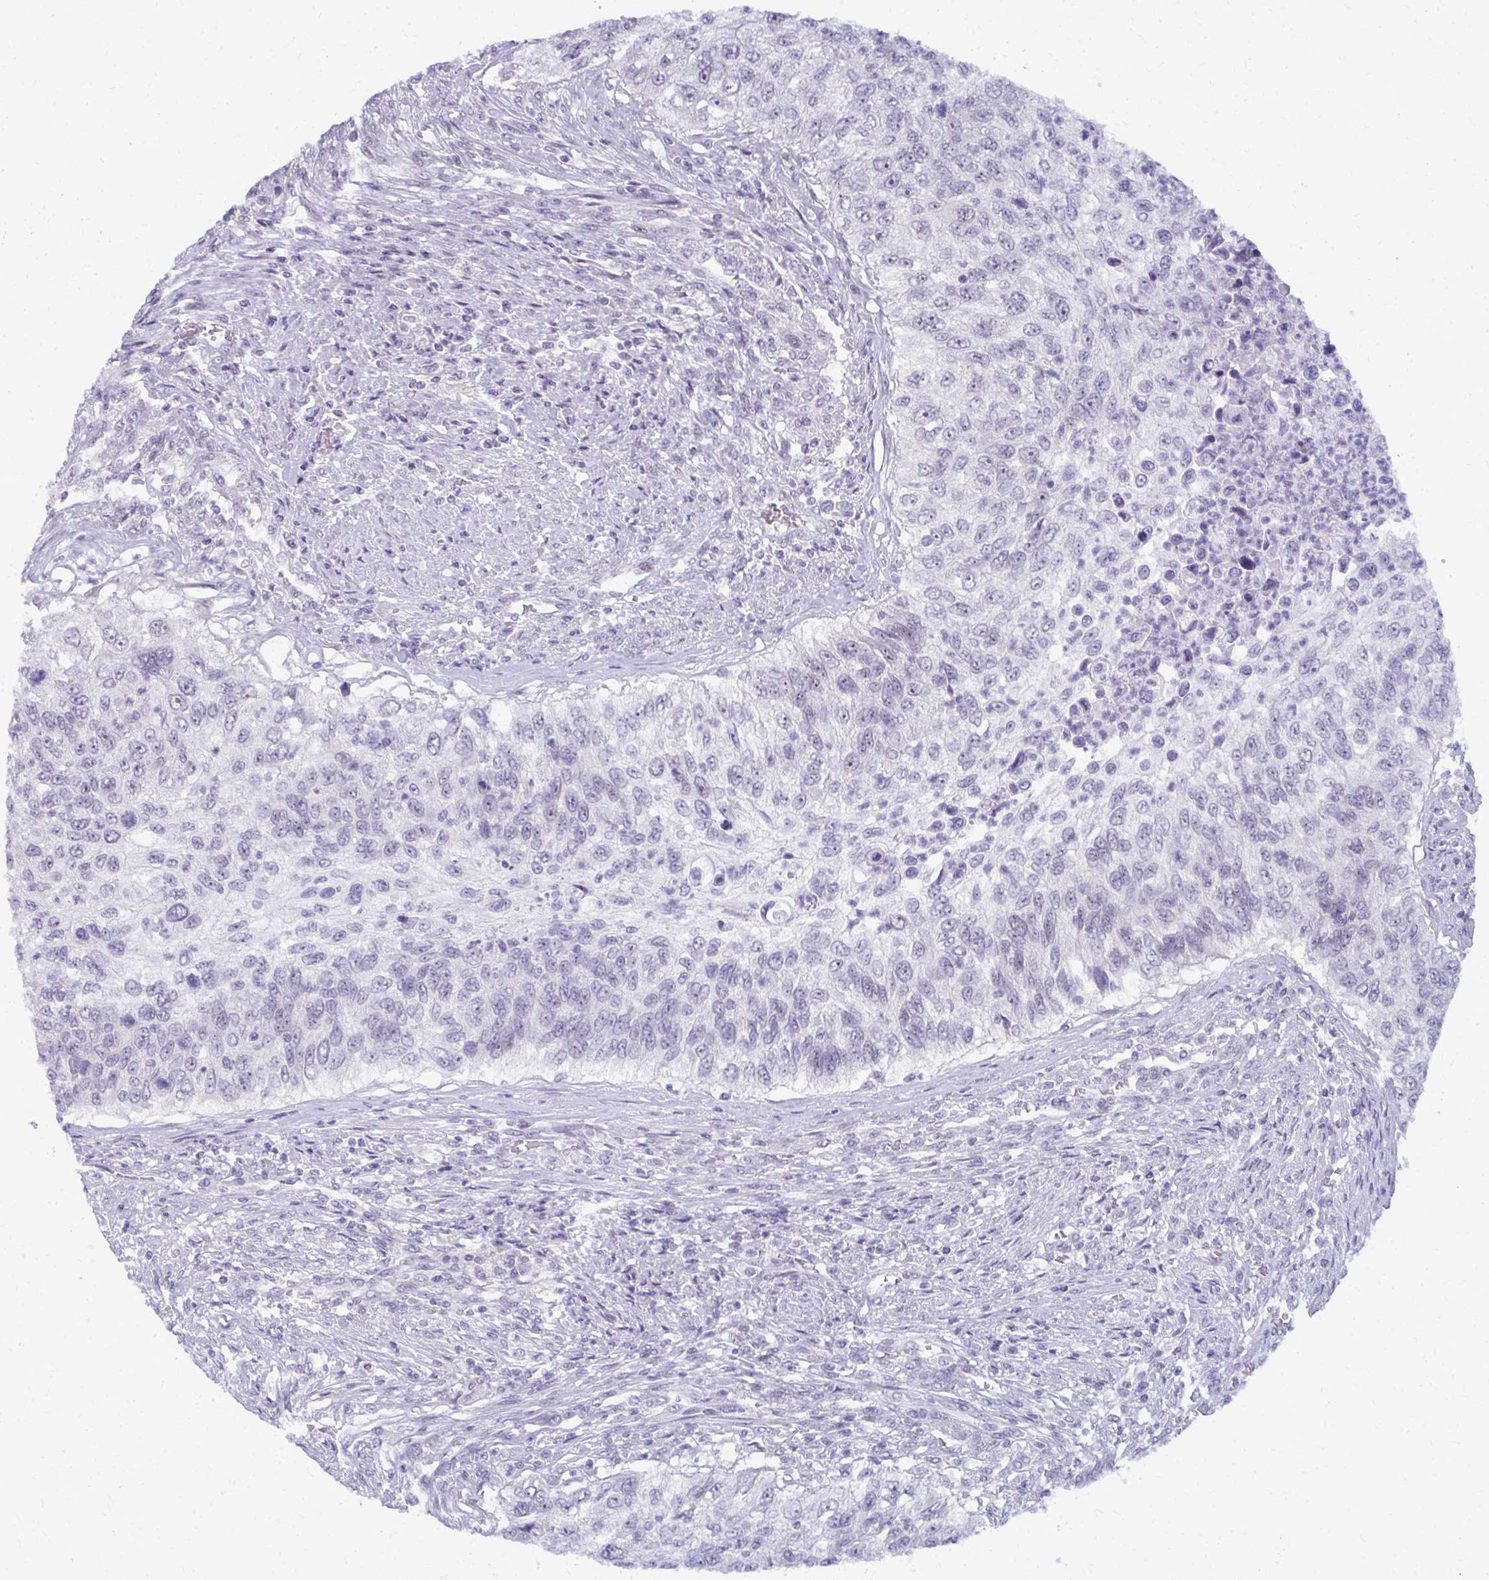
{"staining": {"intensity": "negative", "quantity": "none", "location": "none"}, "tissue": "urothelial cancer", "cell_type": "Tumor cells", "image_type": "cancer", "snomed": [{"axis": "morphology", "description": "Urothelial carcinoma, High grade"}, {"axis": "topography", "description": "Urinary bladder"}], "caption": "A micrograph of human urothelial cancer is negative for staining in tumor cells.", "gene": "MAF1", "patient": {"sex": "female", "age": 60}}